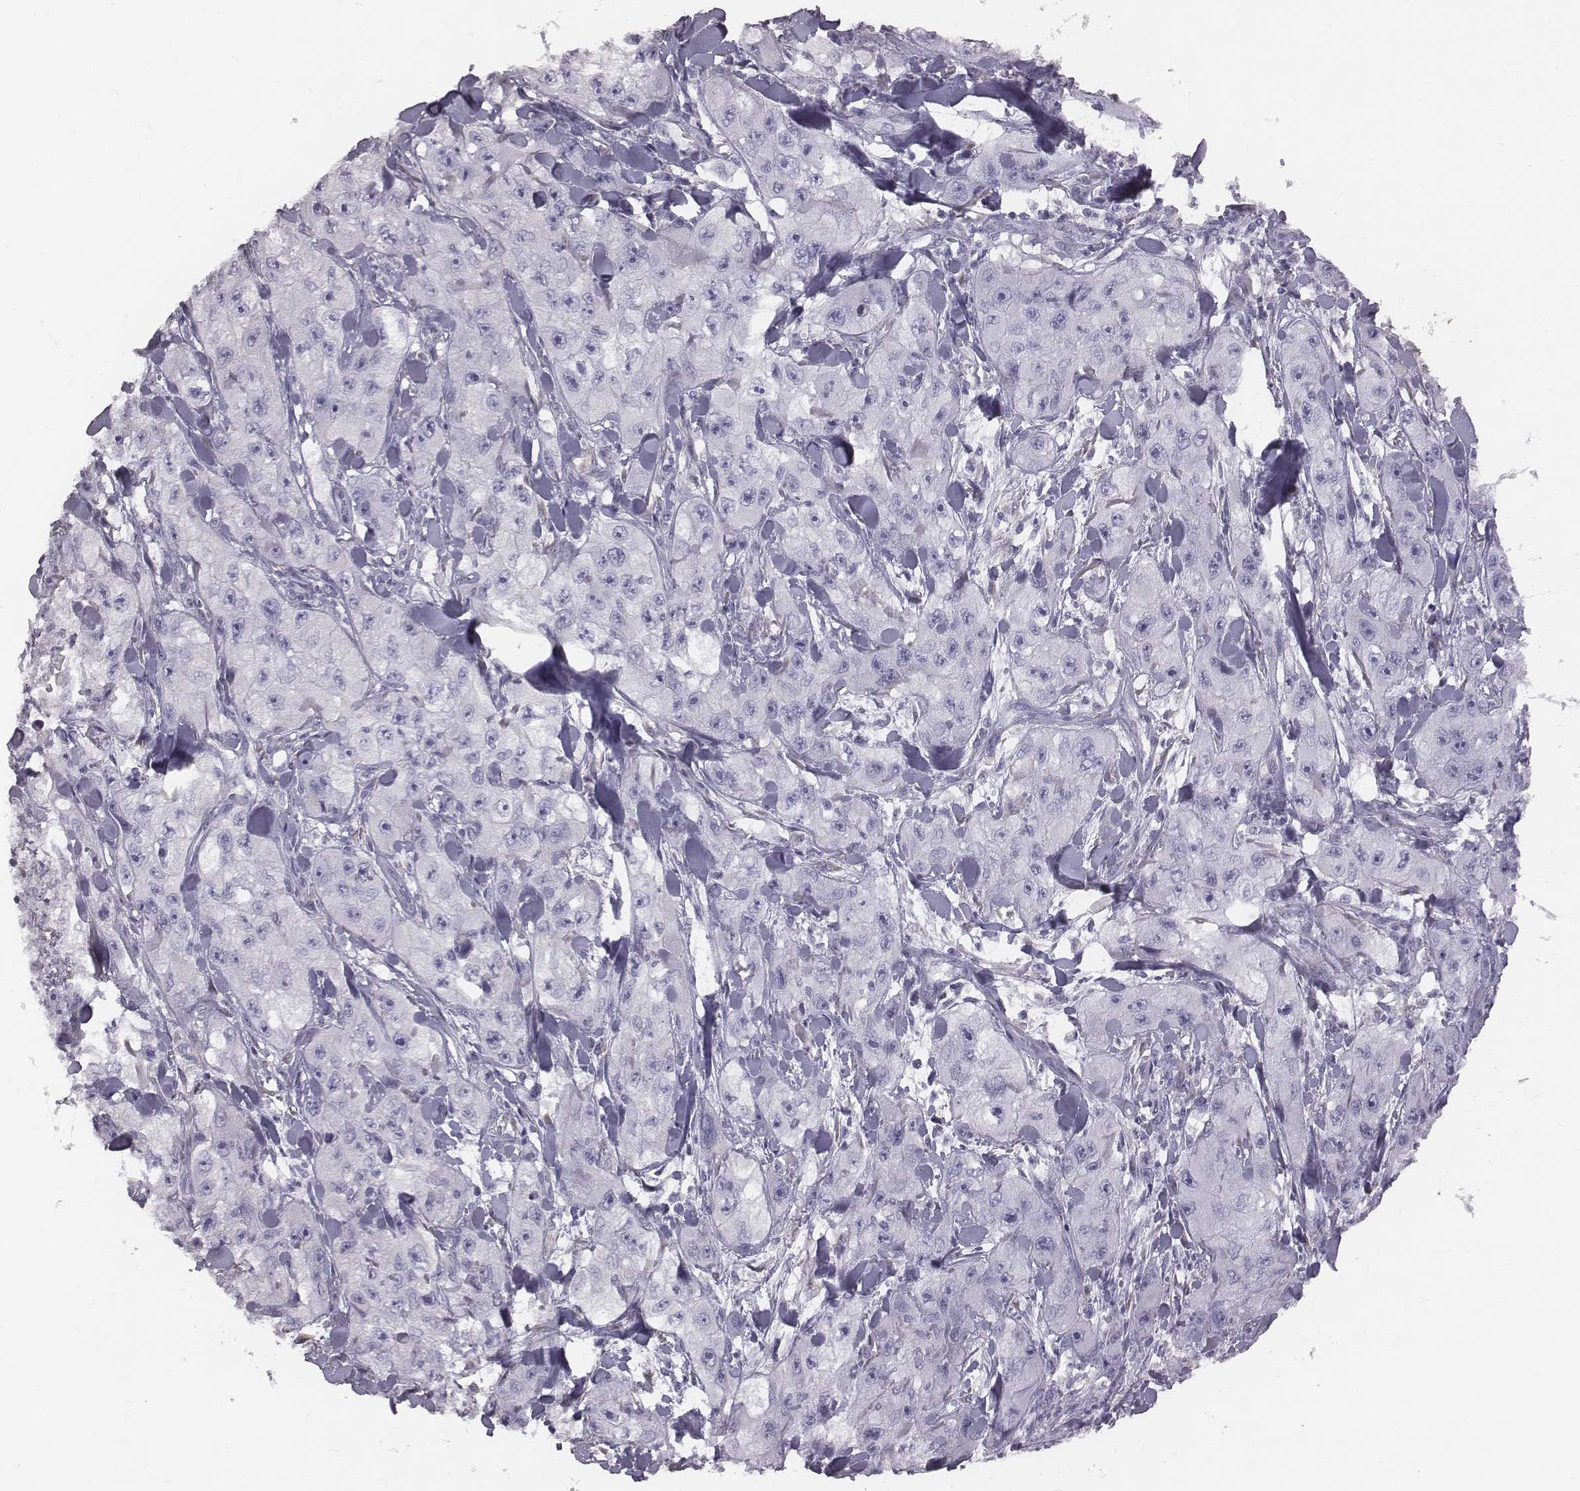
{"staining": {"intensity": "negative", "quantity": "none", "location": "none"}, "tissue": "skin cancer", "cell_type": "Tumor cells", "image_type": "cancer", "snomed": [{"axis": "morphology", "description": "Squamous cell carcinoma, NOS"}, {"axis": "topography", "description": "Skin"}, {"axis": "topography", "description": "Subcutis"}], "caption": "This is a photomicrograph of immunohistochemistry staining of squamous cell carcinoma (skin), which shows no staining in tumor cells.", "gene": "C6orf58", "patient": {"sex": "male", "age": 73}}